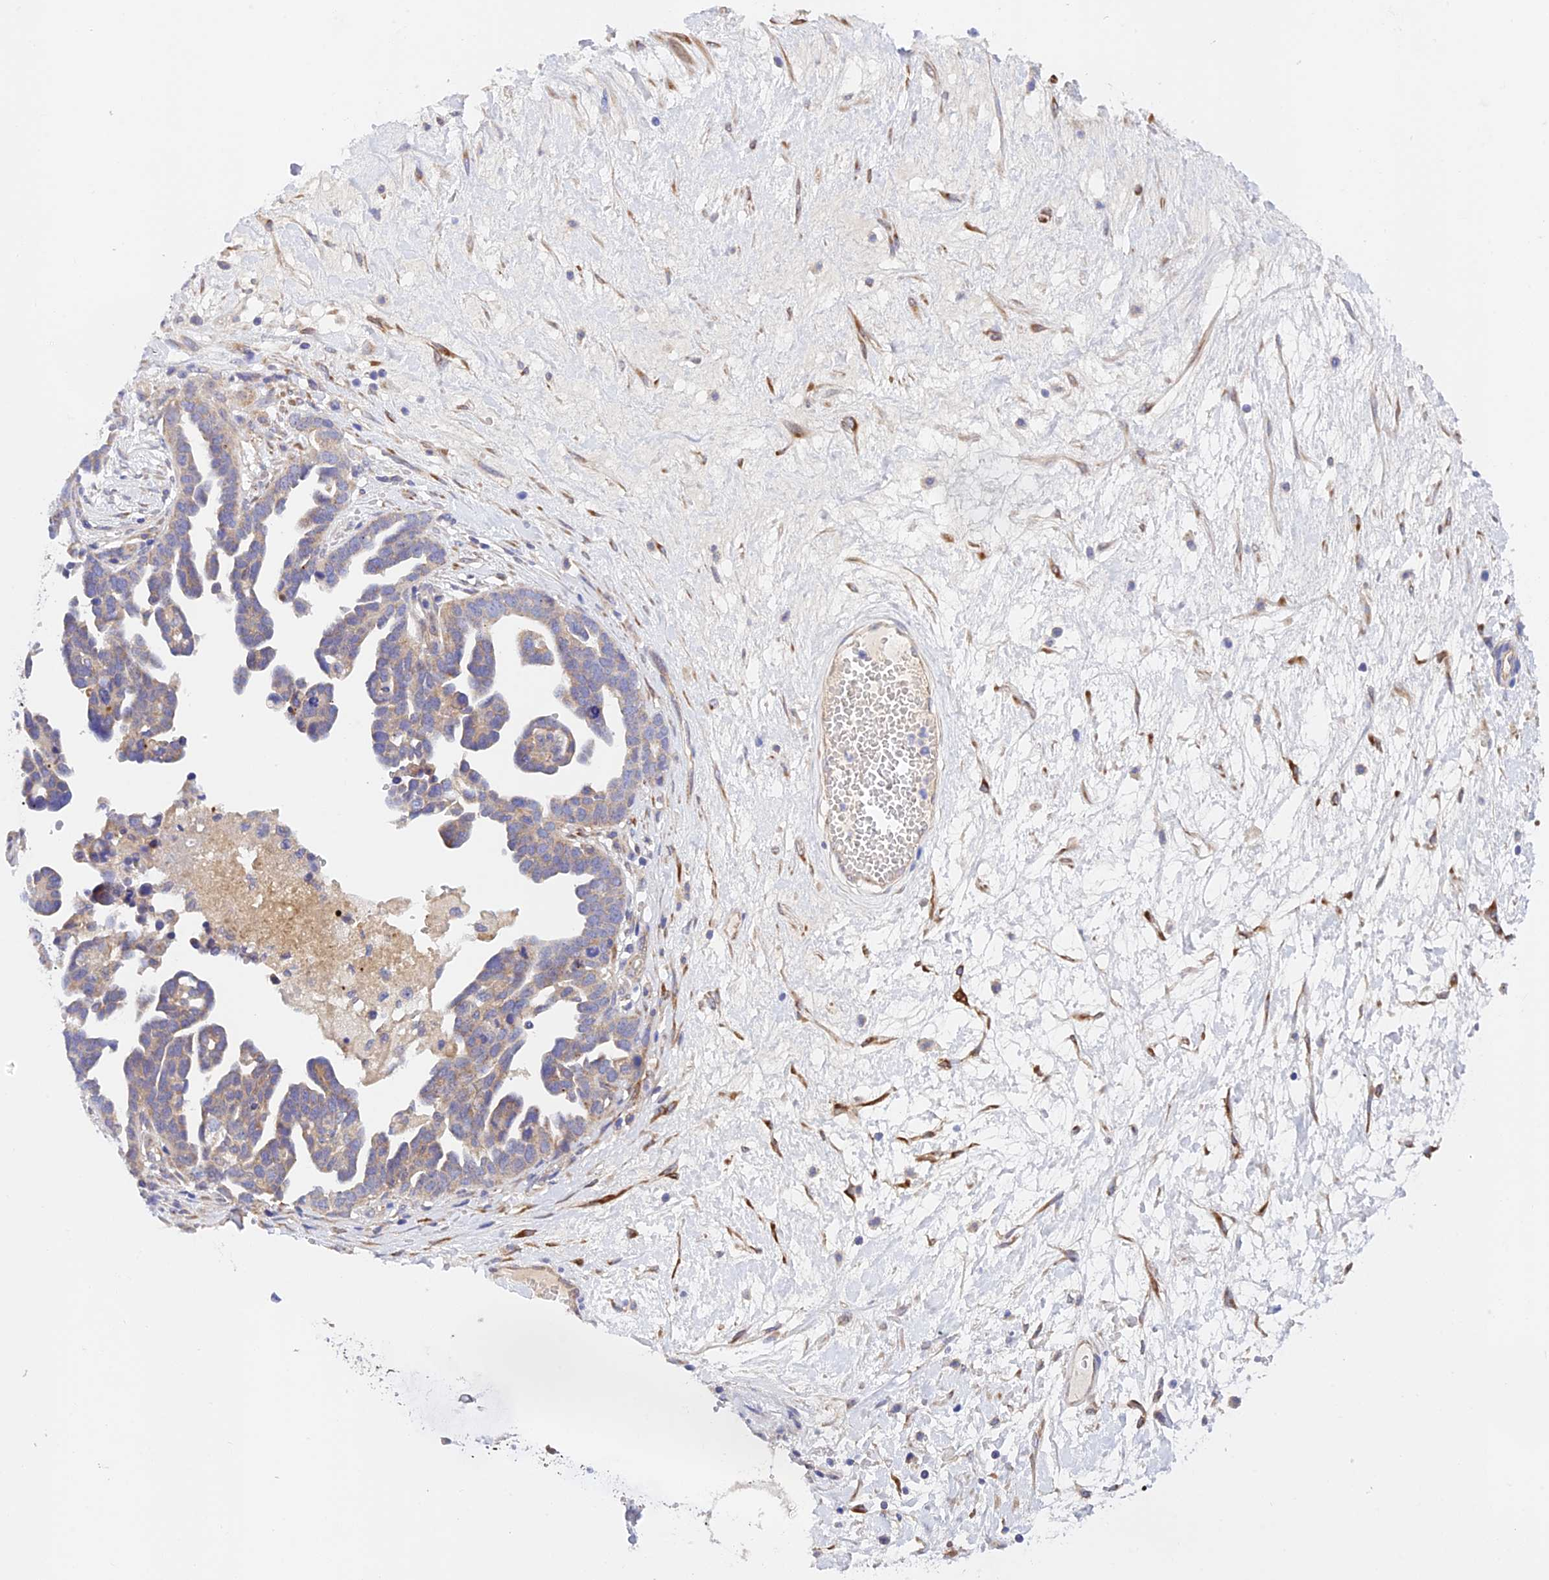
{"staining": {"intensity": "weak", "quantity": "<25%", "location": "cytoplasmic/membranous"}, "tissue": "ovarian cancer", "cell_type": "Tumor cells", "image_type": "cancer", "snomed": [{"axis": "morphology", "description": "Cystadenocarcinoma, serous, NOS"}, {"axis": "topography", "description": "Ovary"}], "caption": "Immunohistochemistry photomicrograph of neoplastic tissue: ovarian cancer (serous cystadenocarcinoma) stained with DAB demonstrates no significant protein expression in tumor cells.", "gene": "RANBP6", "patient": {"sex": "female", "age": 54}}